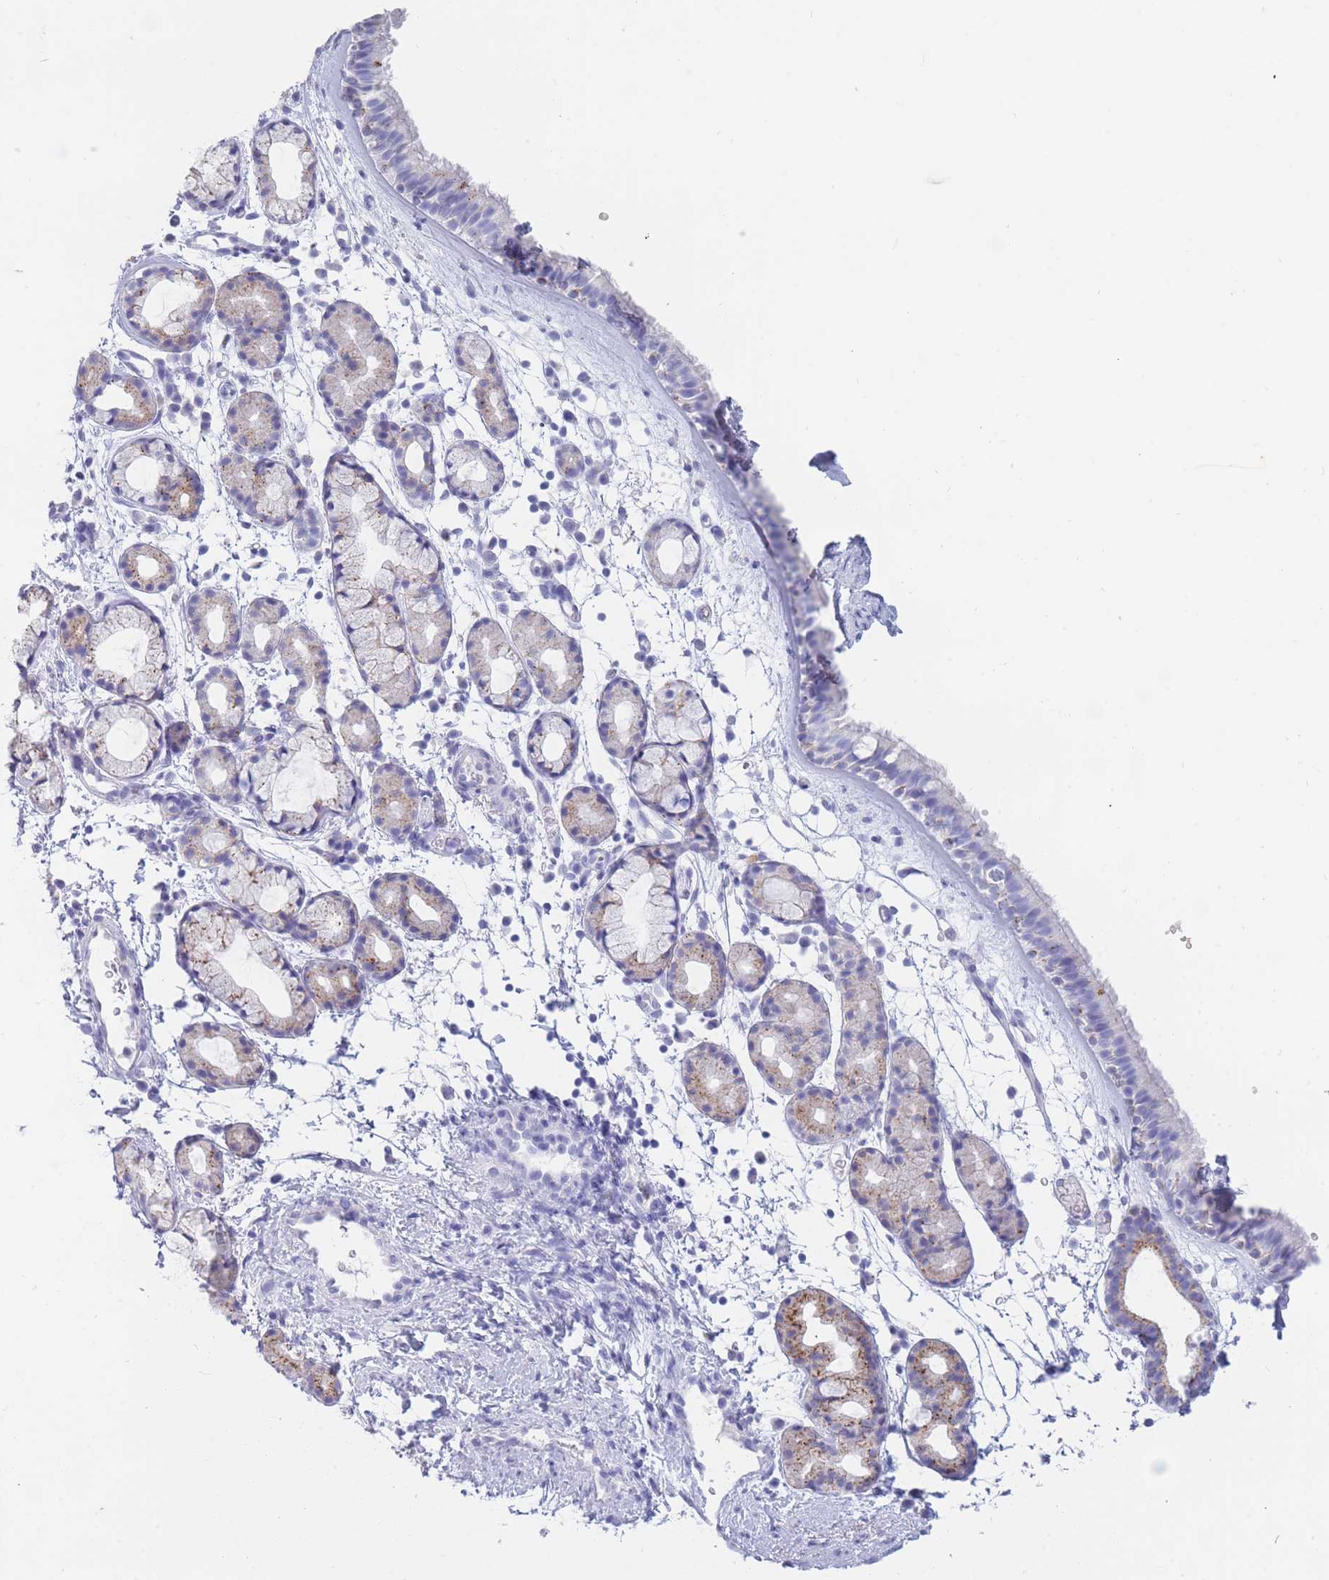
{"staining": {"intensity": "weak", "quantity": "<25%", "location": "cytoplasmic/membranous"}, "tissue": "nasopharynx", "cell_type": "Respiratory epithelial cells", "image_type": "normal", "snomed": [{"axis": "morphology", "description": "Normal tissue, NOS"}, {"axis": "topography", "description": "Nasopharynx"}], "caption": "Respiratory epithelial cells show no significant staining in unremarkable nasopharynx.", "gene": "GAA", "patient": {"sex": "female", "age": 81}}